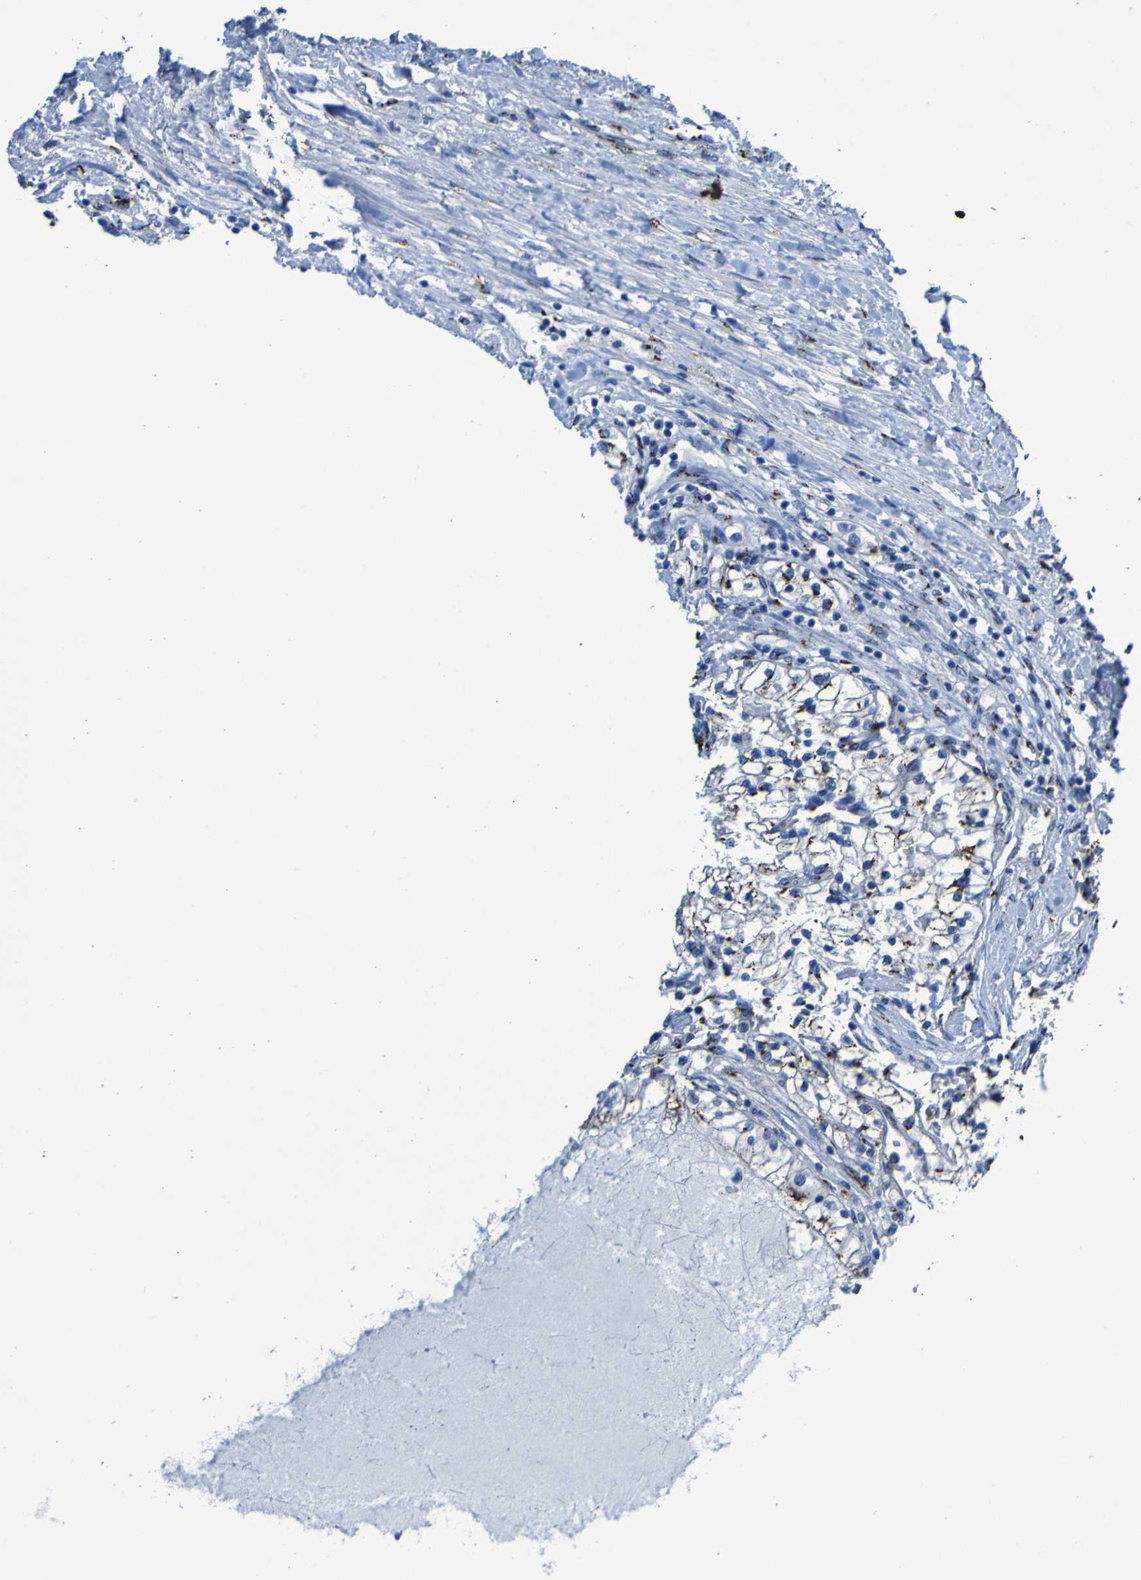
{"staining": {"intensity": "strong", "quantity": "25%-75%", "location": "cytoplasmic/membranous"}, "tissue": "renal cancer", "cell_type": "Tumor cells", "image_type": "cancer", "snomed": [{"axis": "morphology", "description": "Adenocarcinoma, NOS"}, {"axis": "topography", "description": "Kidney"}], "caption": "This image demonstrates immunohistochemistry (IHC) staining of human adenocarcinoma (renal), with high strong cytoplasmic/membranous expression in about 25%-75% of tumor cells.", "gene": "GOLM1", "patient": {"sex": "male", "age": 68}}